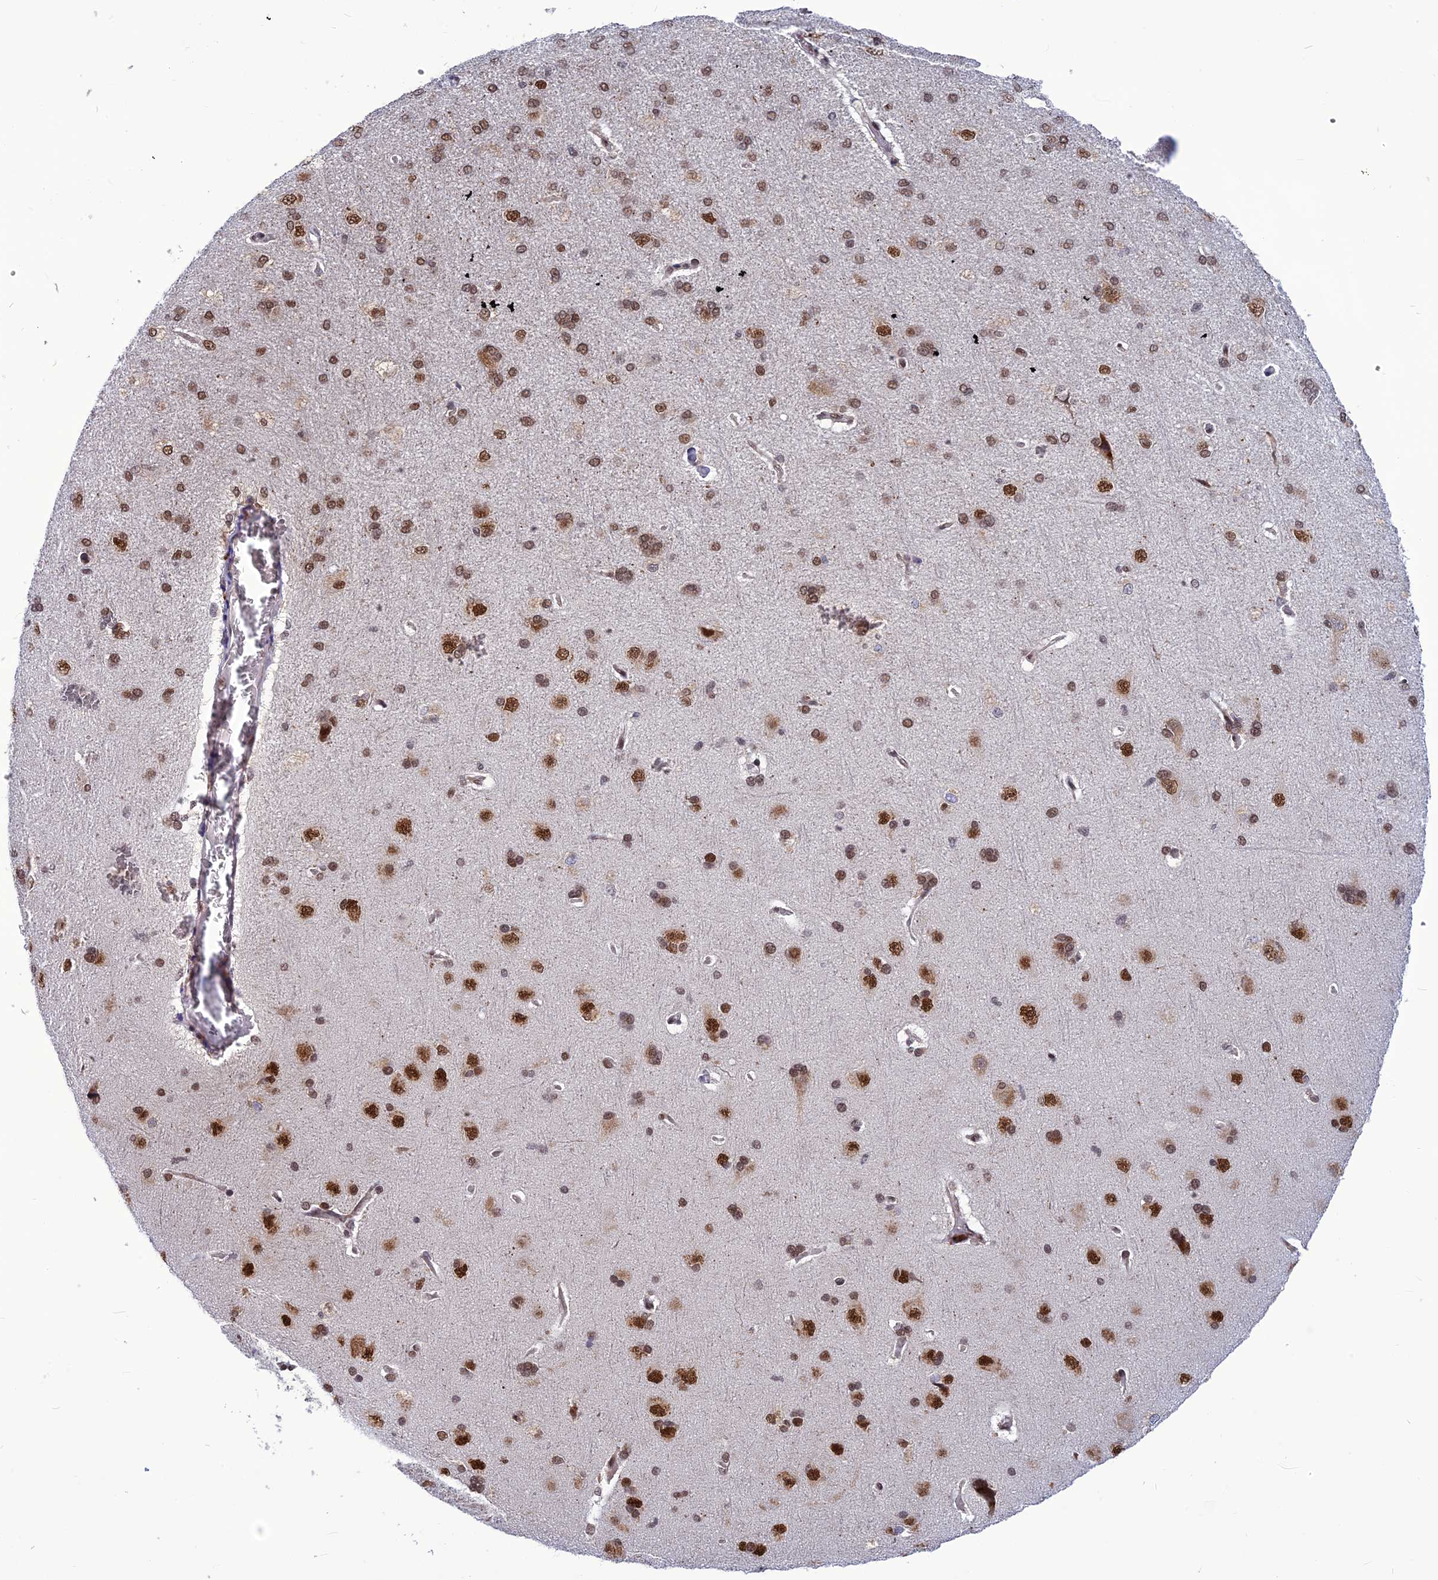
{"staining": {"intensity": "negative", "quantity": "none", "location": "none"}, "tissue": "cerebral cortex", "cell_type": "Endothelial cells", "image_type": "normal", "snomed": [{"axis": "morphology", "description": "Normal tissue, NOS"}, {"axis": "topography", "description": "Cerebral cortex"}], "caption": "DAB (3,3'-diaminobenzidine) immunohistochemical staining of benign cerebral cortex reveals no significant positivity in endothelial cells.", "gene": "RTRAF", "patient": {"sex": "male", "age": 62}}